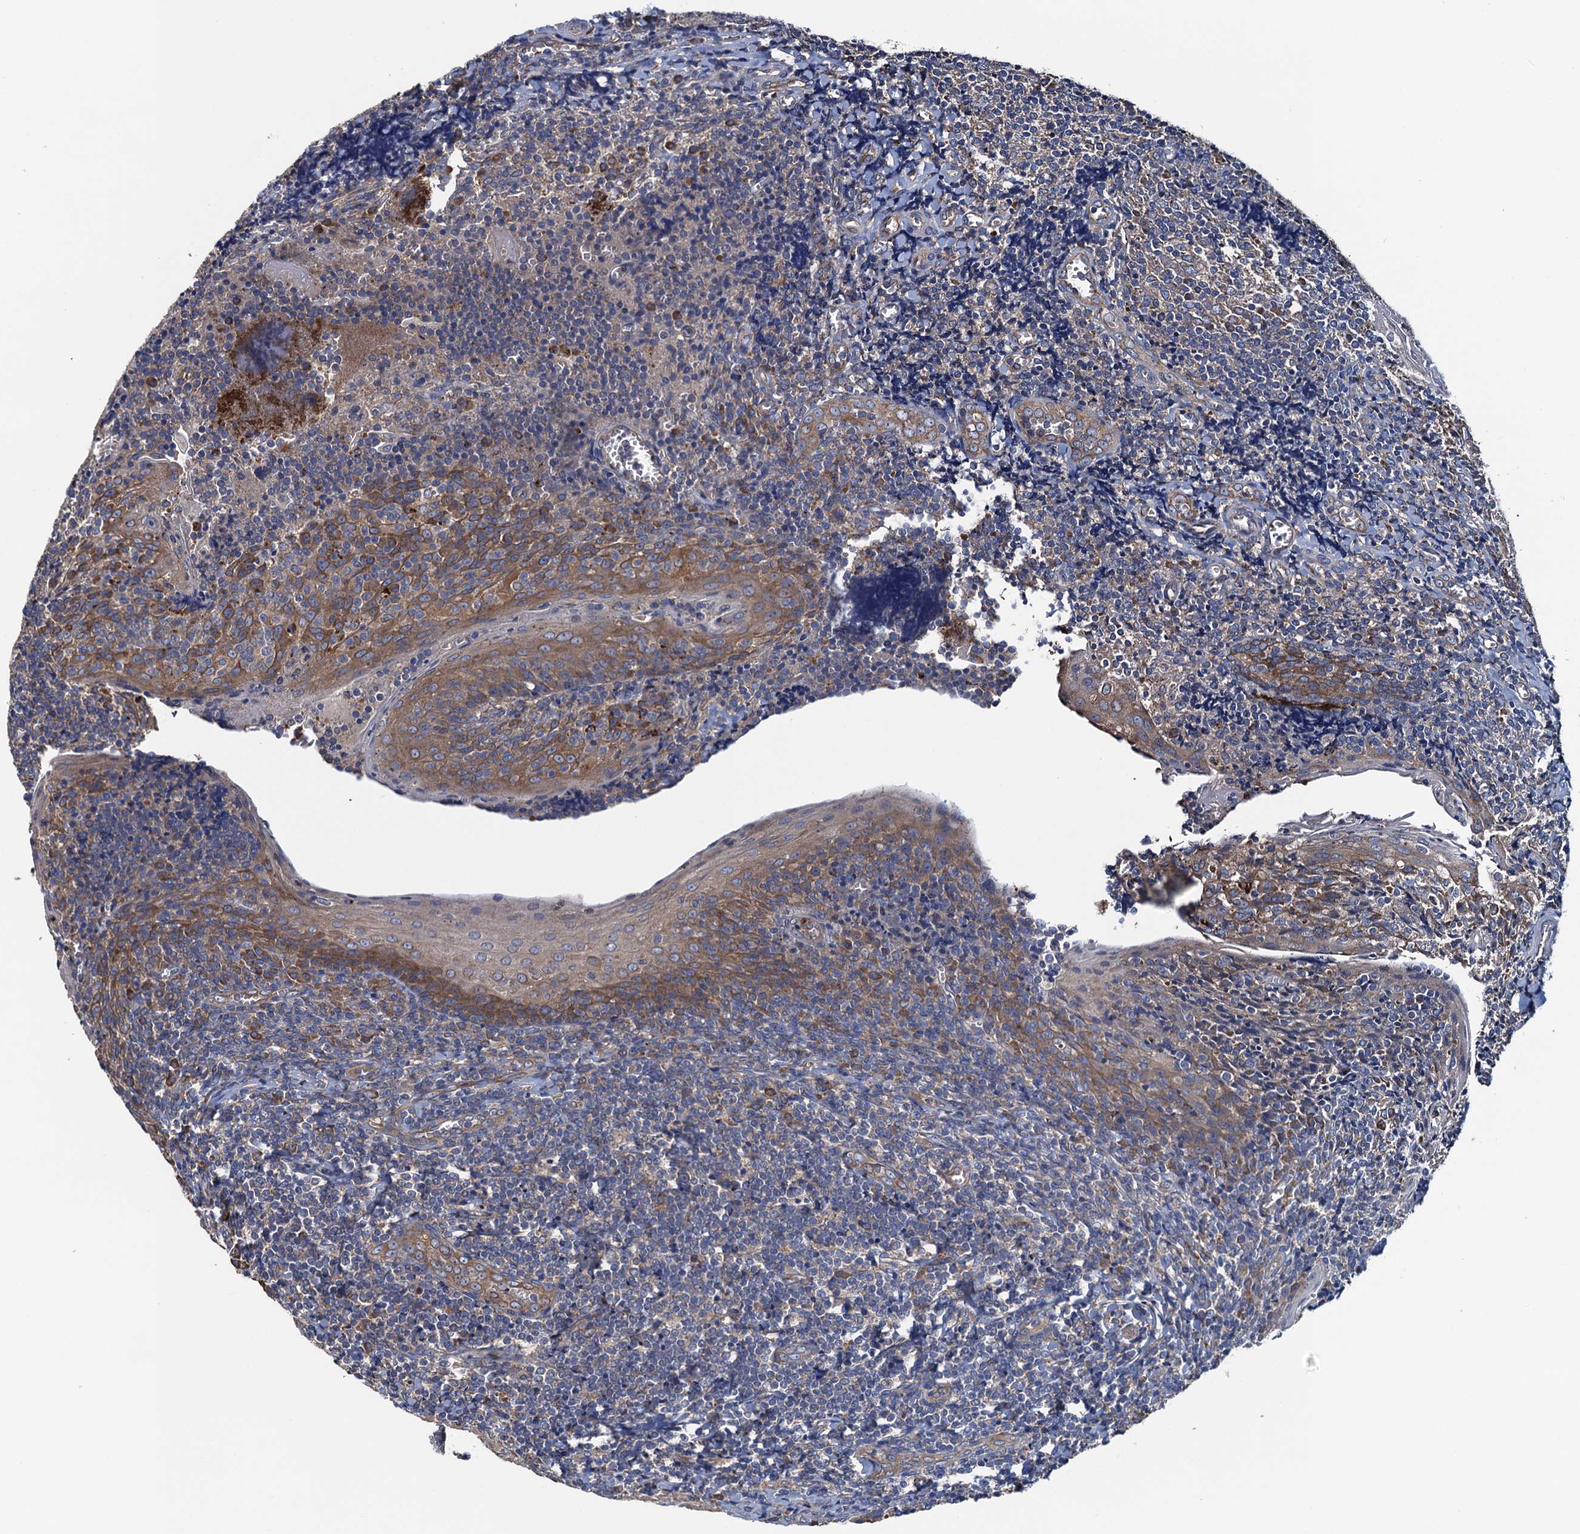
{"staining": {"intensity": "weak", "quantity": "25%-75%", "location": "cytoplasmic/membranous"}, "tissue": "tonsil", "cell_type": "Germinal center cells", "image_type": "normal", "snomed": [{"axis": "morphology", "description": "Normal tissue, NOS"}, {"axis": "topography", "description": "Tonsil"}], "caption": "High-power microscopy captured an immunohistochemistry (IHC) image of unremarkable tonsil, revealing weak cytoplasmic/membranous positivity in approximately 25%-75% of germinal center cells. The protein of interest is stained brown, and the nuclei are stained in blue (DAB IHC with brightfield microscopy, high magnification).", "gene": "ADCY9", "patient": {"sex": "male", "age": 27}}